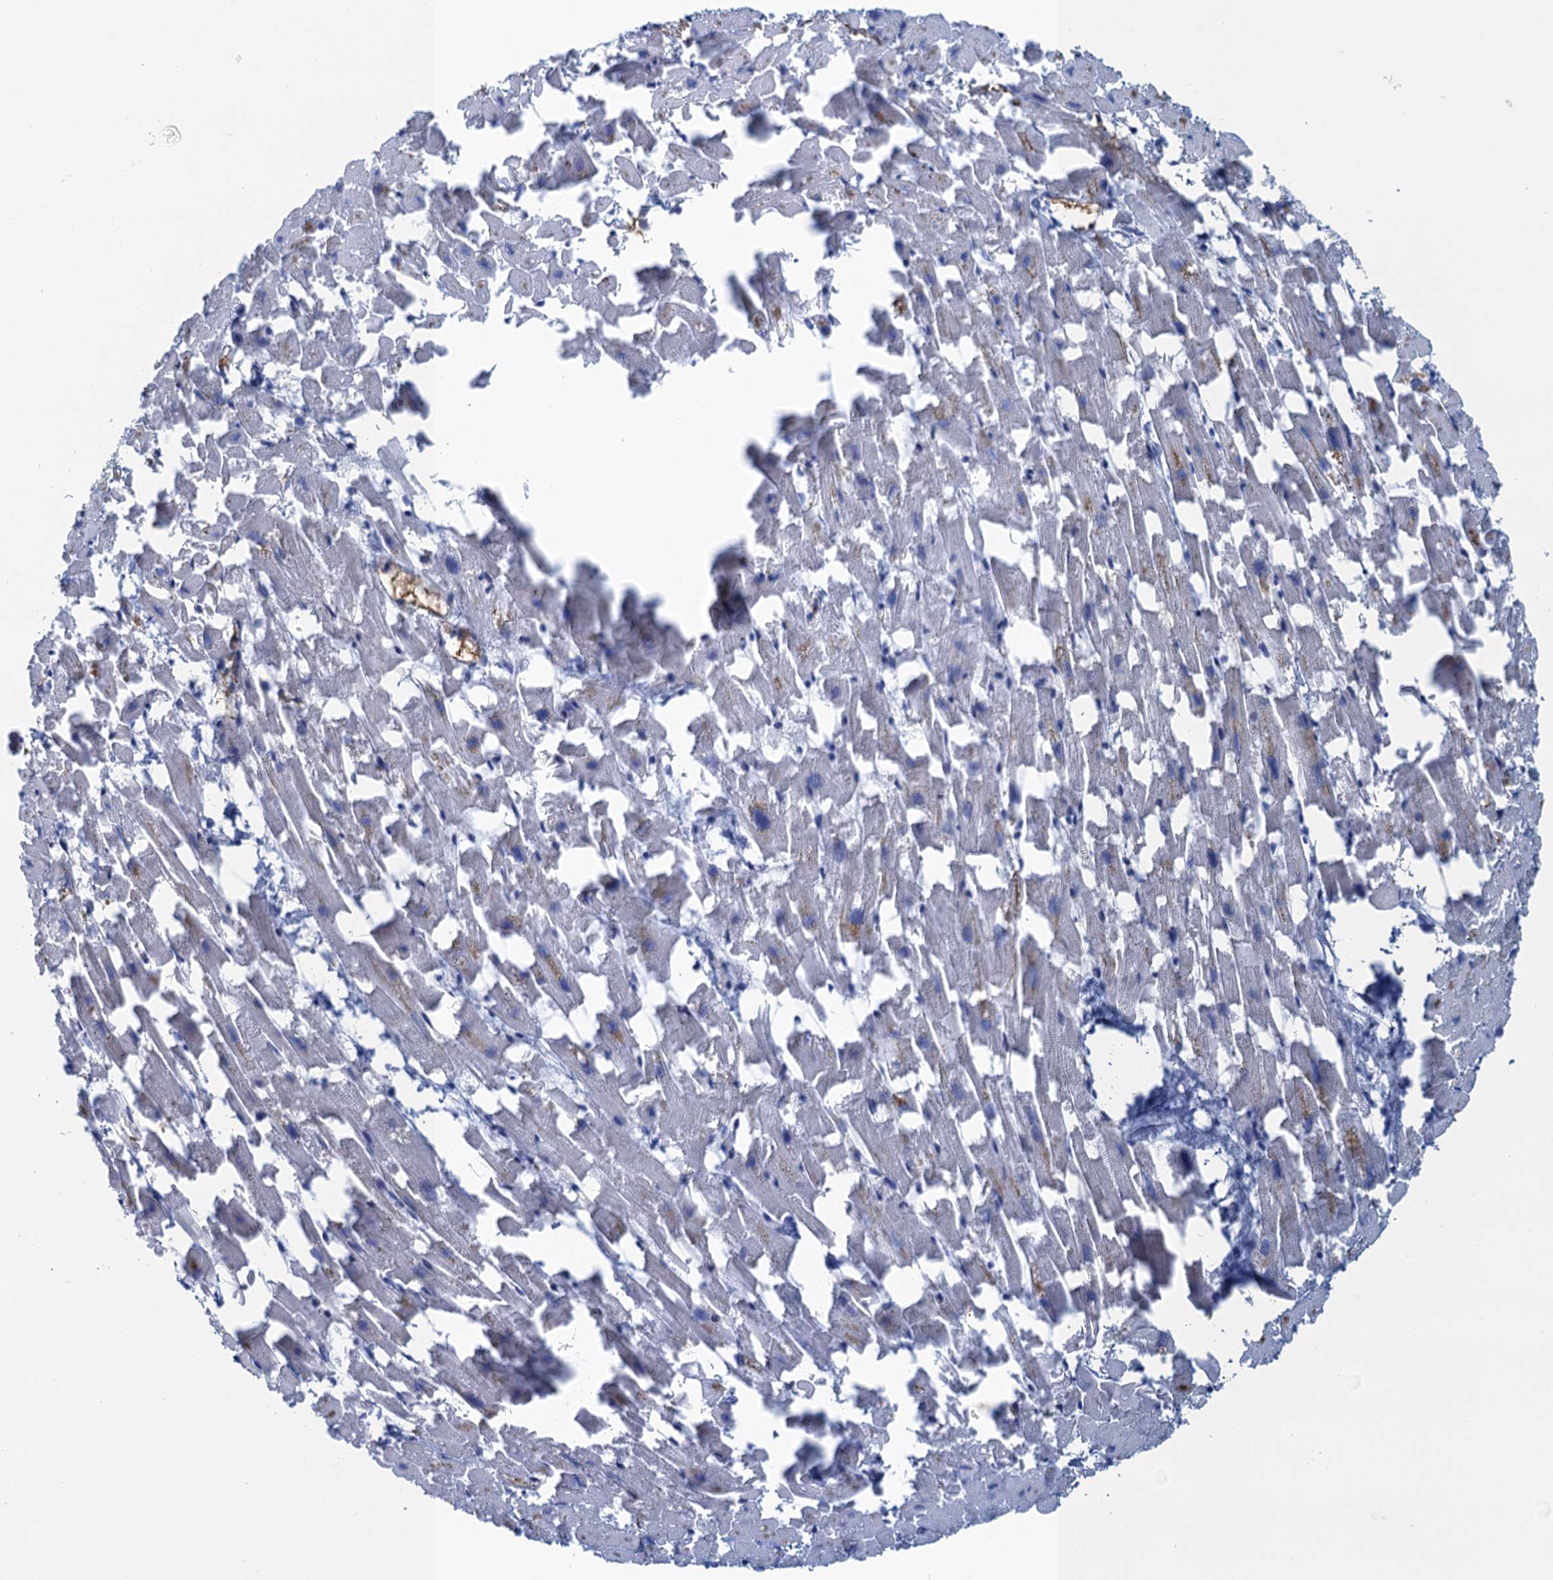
{"staining": {"intensity": "negative", "quantity": "none", "location": "none"}, "tissue": "heart muscle", "cell_type": "Cardiomyocytes", "image_type": "normal", "snomed": [{"axis": "morphology", "description": "Normal tissue, NOS"}, {"axis": "topography", "description": "Heart"}], "caption": "Immunohistochemistry (IHC) micrograph of benign heart muscle: heart muscle stained with DAB displays no significant protein staining in cardiomyocytes. Brightfield microscopy of immunohistochemistry (IHC) stained with DAB (3,3'-diaminobenzidine) (brown) and hematoxylin (blue), captured at high magnification.", "gene": "MYADML2", "patient": {"sex": "female", "age": 64}}